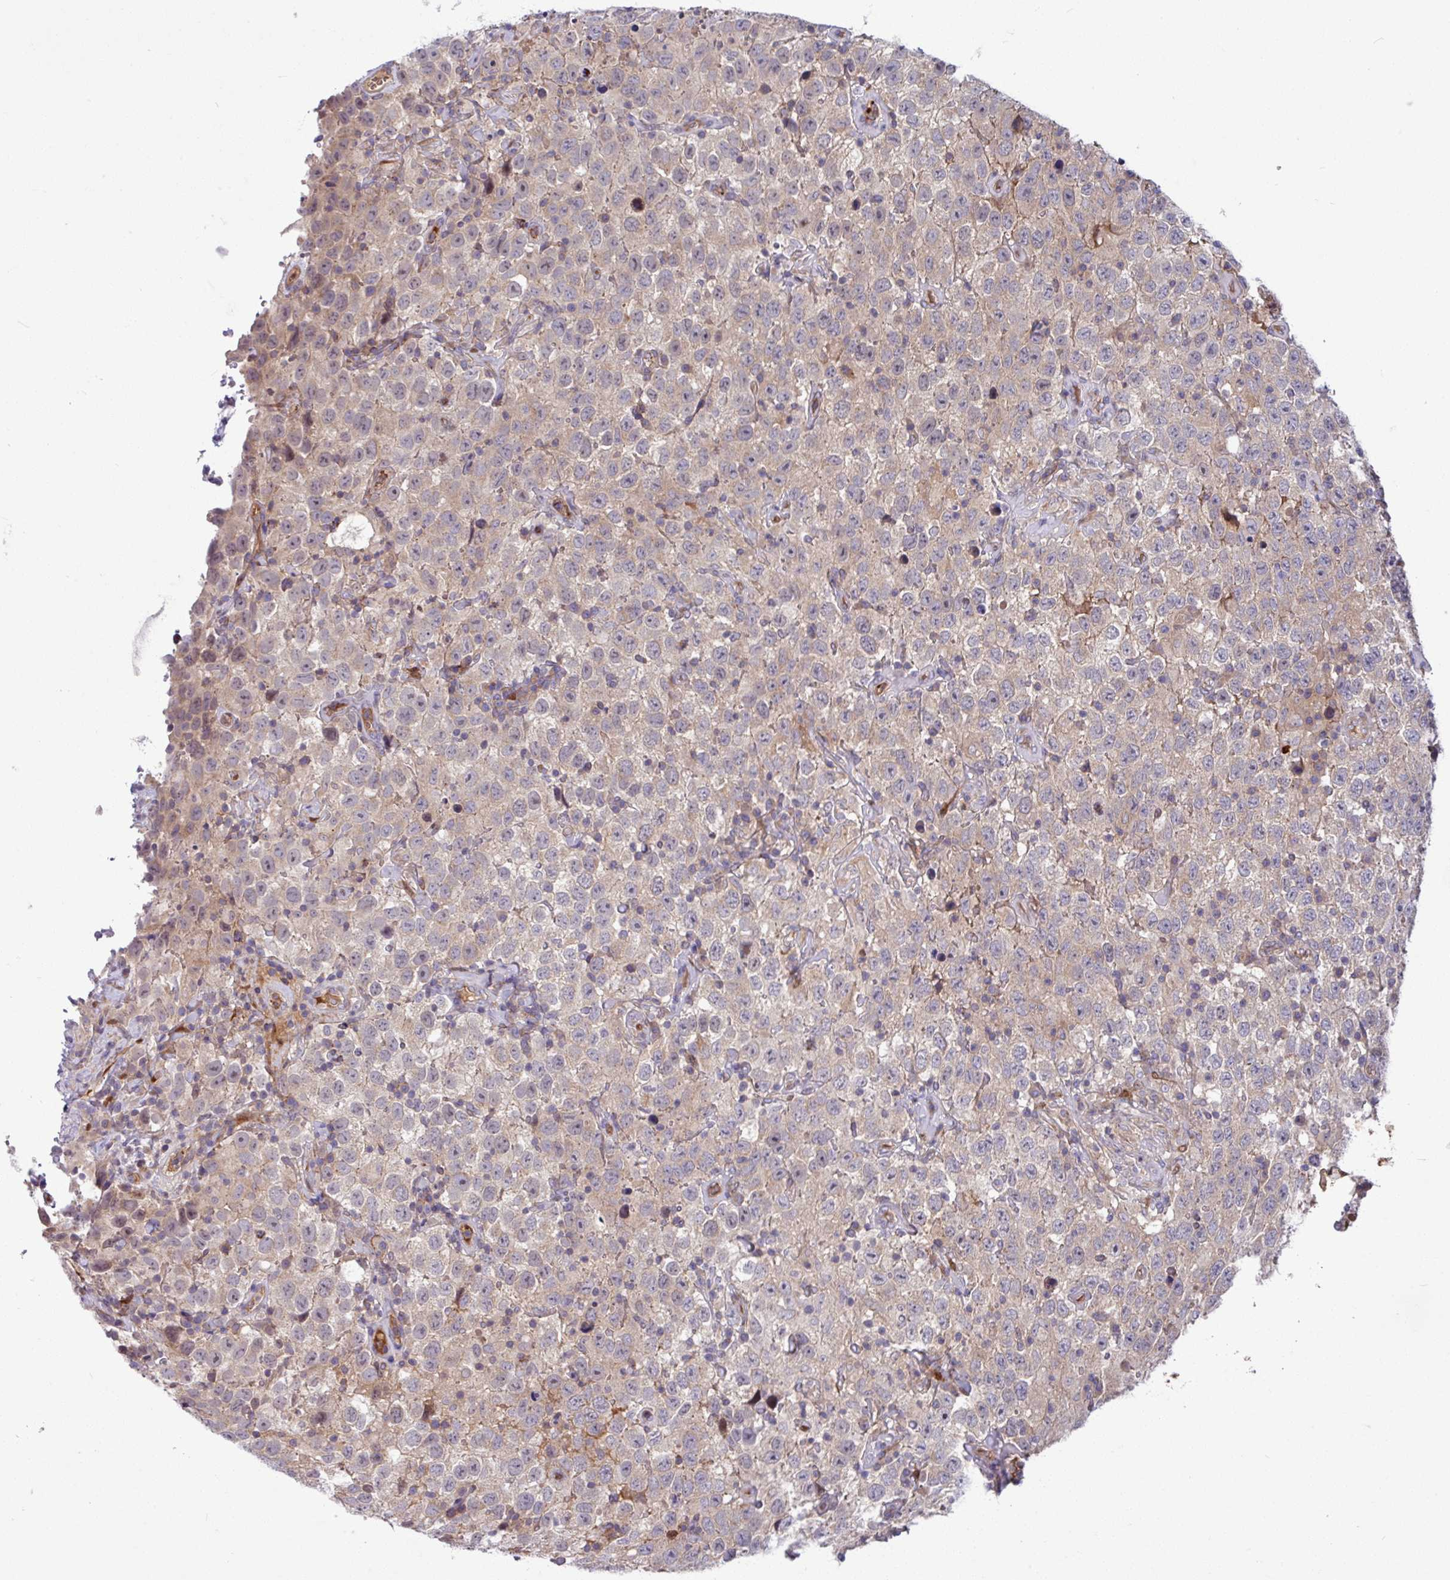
{"staining": {"intensity": "weak", "quantity": "<25%", "location": "cytoplasmic/membranous"}, "tissue": "testis cancer", "cell_type": "Tumor cells", "image_type": "cancer", "snomed": [{"axis": "morphology", "description": "Seminoma, NOS"}, {"axis": "topography", "description": "Testis"}], "caption": "This is a image of immunohistochemistry staining of testis cancer, which shows no expression in tumor cells.", "gene": "B4GALNT4", "patient": {"sex": "male", "age": 41}}